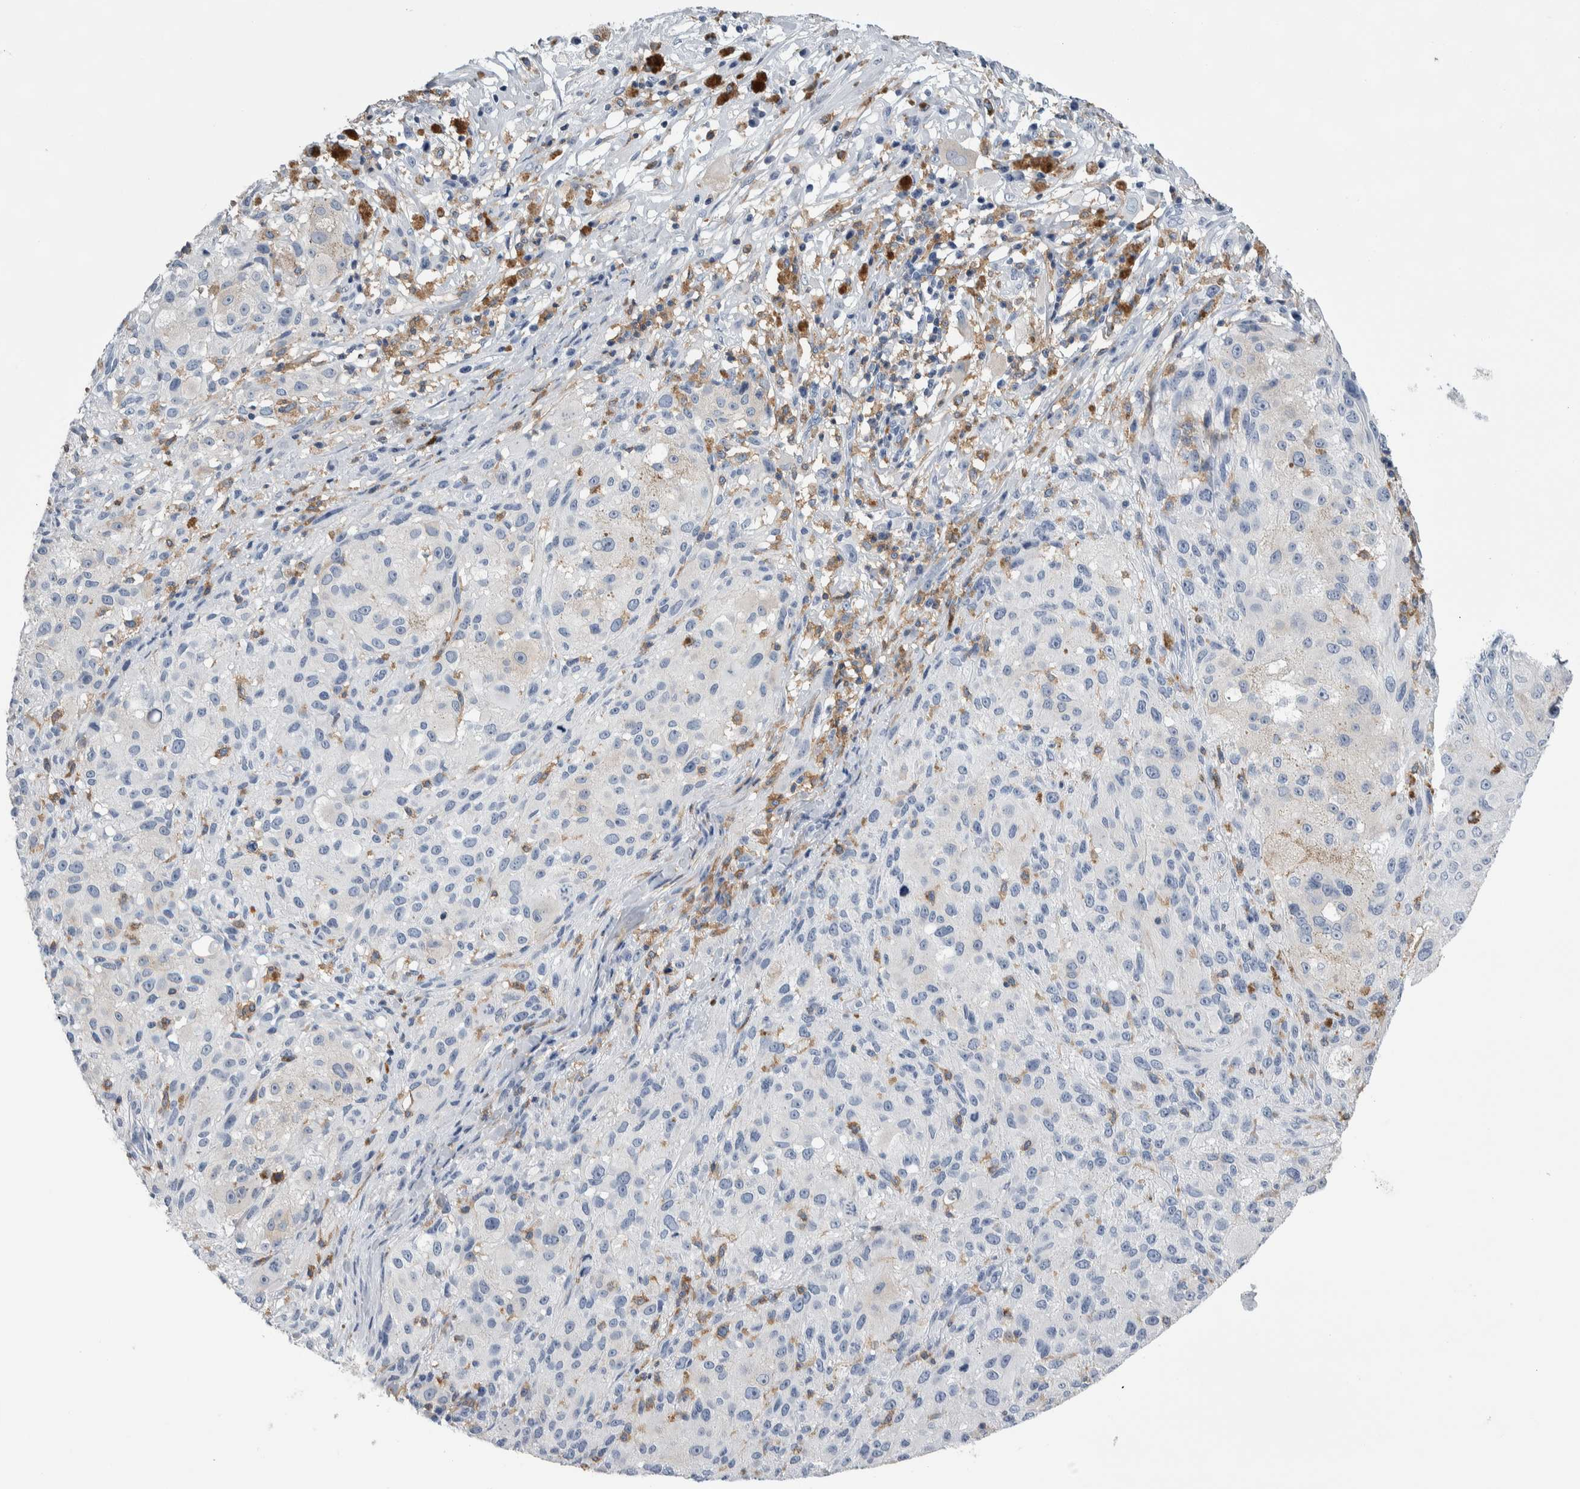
{"staining": {"intensity": "negative", "quantity": "none", "location": "none"}, "tissue": "melanoma", "cell_type": "Tumor cells", "image_type": "cancer", "snomed": [{"axis": "morphology", "description": "Malignant melanoma, NOS"}, {"axis": "topography", "description": "Skin"}], "caption": "Protein analysis of melanoma exhibits no significant expression in tumor cells.", "gene": "SKAP2", "patient": {"sex": "female", "age": 55}}